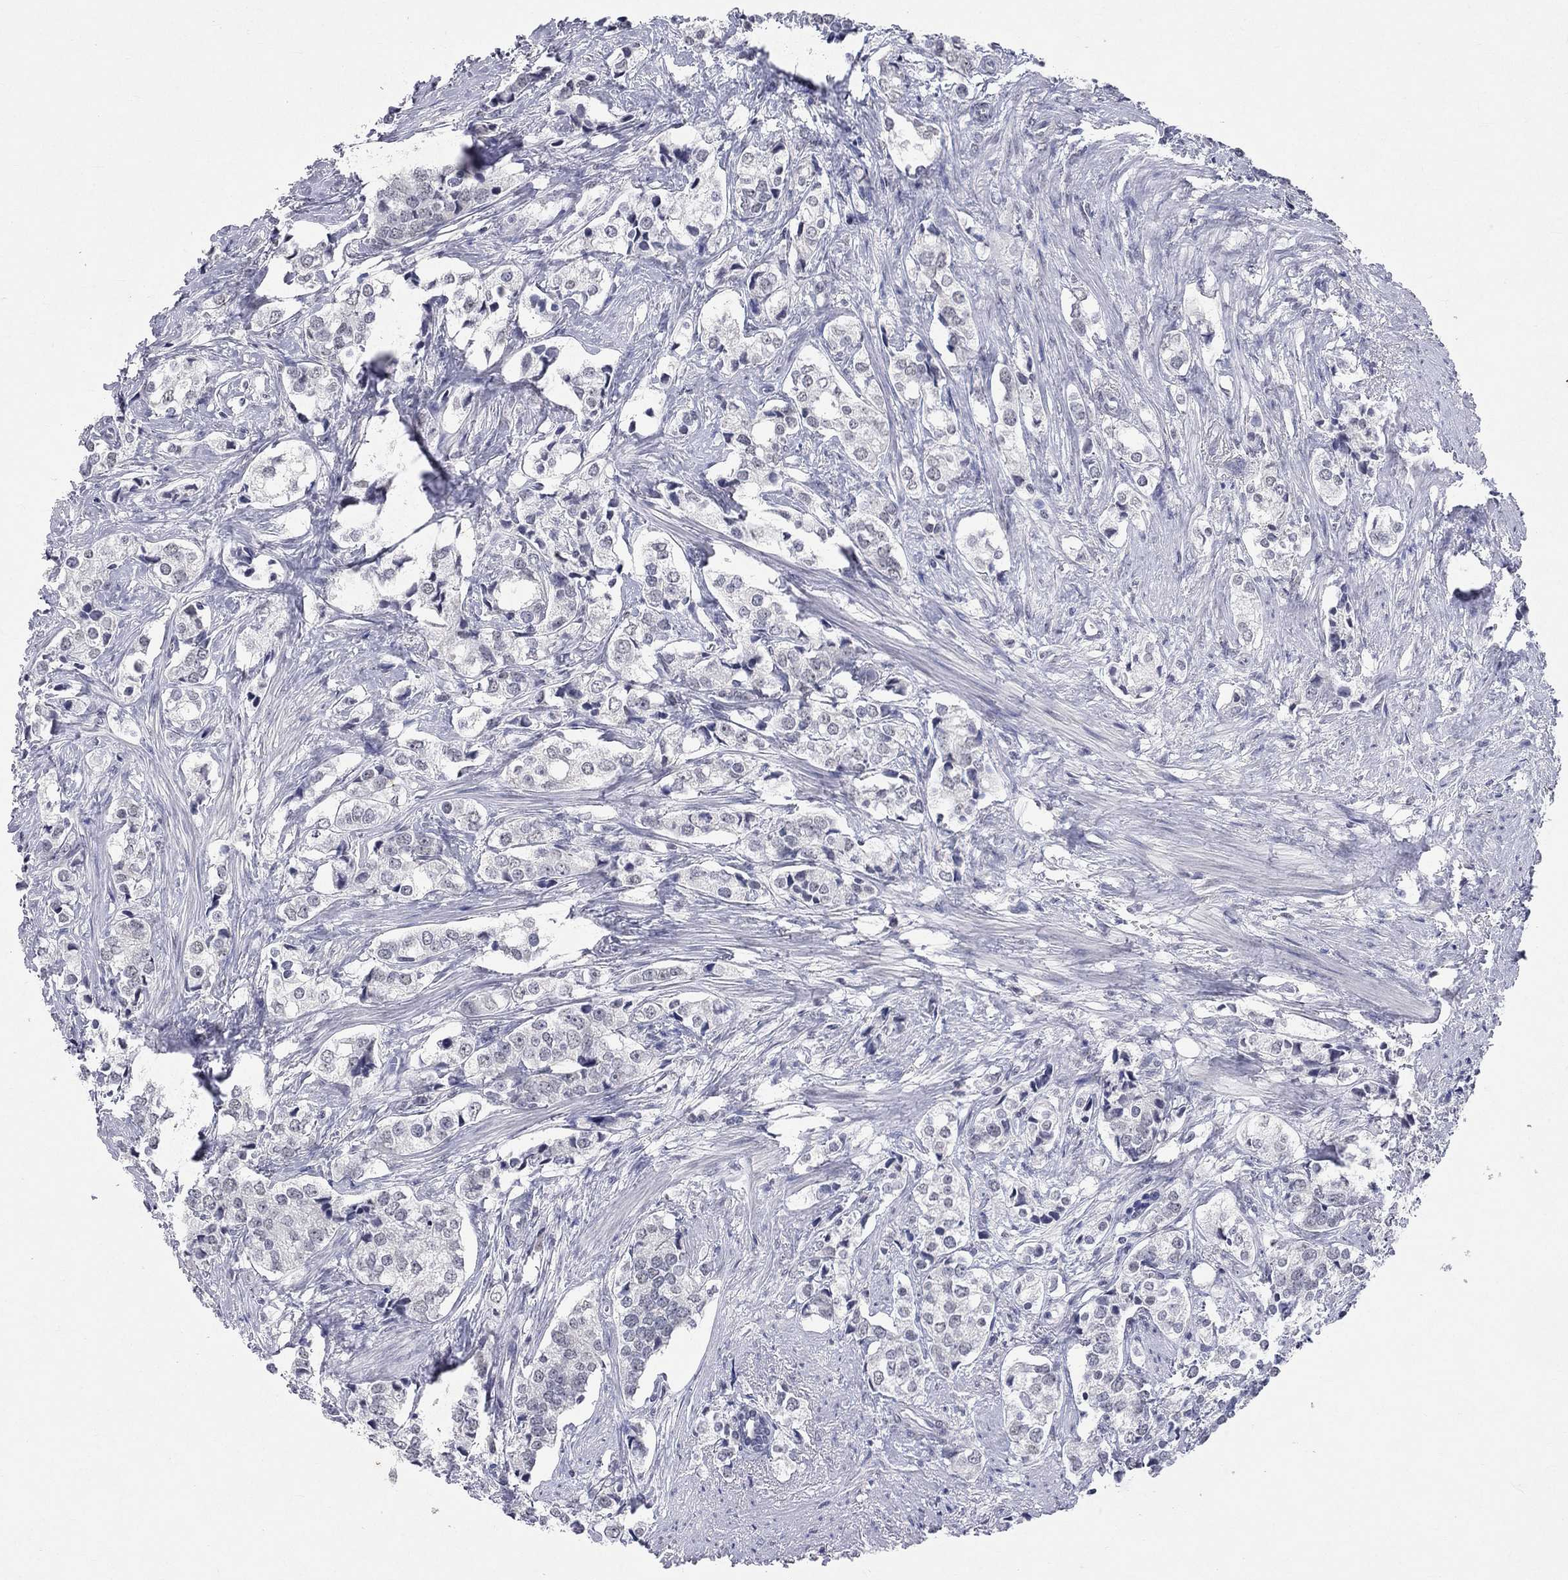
{"staining": {"intensity": "negative", "quantity": "none", "location": "none"}, "tissue": "prostate cancer", "cell_type": "Tumor cells", "image_type": "cancer", "snomed": [{"axis": "morphology", "description": "Adenocarcinoma, NOS"}, {"axis": "topography", "description": "Prostate and seminal vesicle, NOS"}], "caption": "IHC image of human prostate adenocarcinoma stained for a protein (brown), which displays no staining in tumor cells. (IHC, brightfield microscopy, high magnification).", "gene": "TMEM143", "patient": {"sex": "male", "age": 63}}